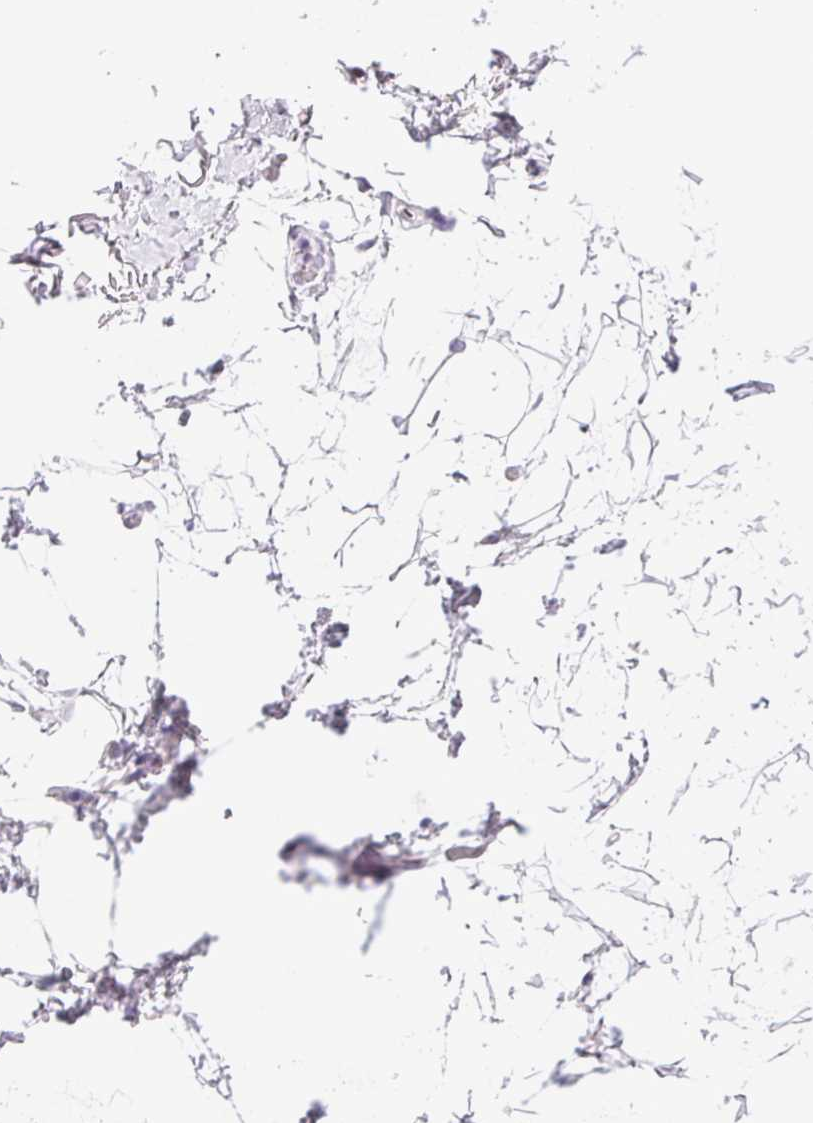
{"staining": {"intensity": "negative", "quantity": "none", "location": "none"}, "tissue": "adipose tissue", "cell_type": "Adipocytes", "image_type": "normal", "snomed": [{"axis": "morphology", "description": "Normal tissue, NOS"}, {"axis": "topography", "description": "Anal"}, {"axis": "topography", "description": "Peripheral nerve tissue"}], "caption": "Immunohistochemistry (IHC) image of benign adipose tissue: human adipose tissue stained with DAB demonstrates no significant protein positivity in adipocytes. (Immunohistochemistry (IHC), brightfield microscopy, high magnification).", "gene": "CPB1", "patient": {"sex": "male", "age": 78}}